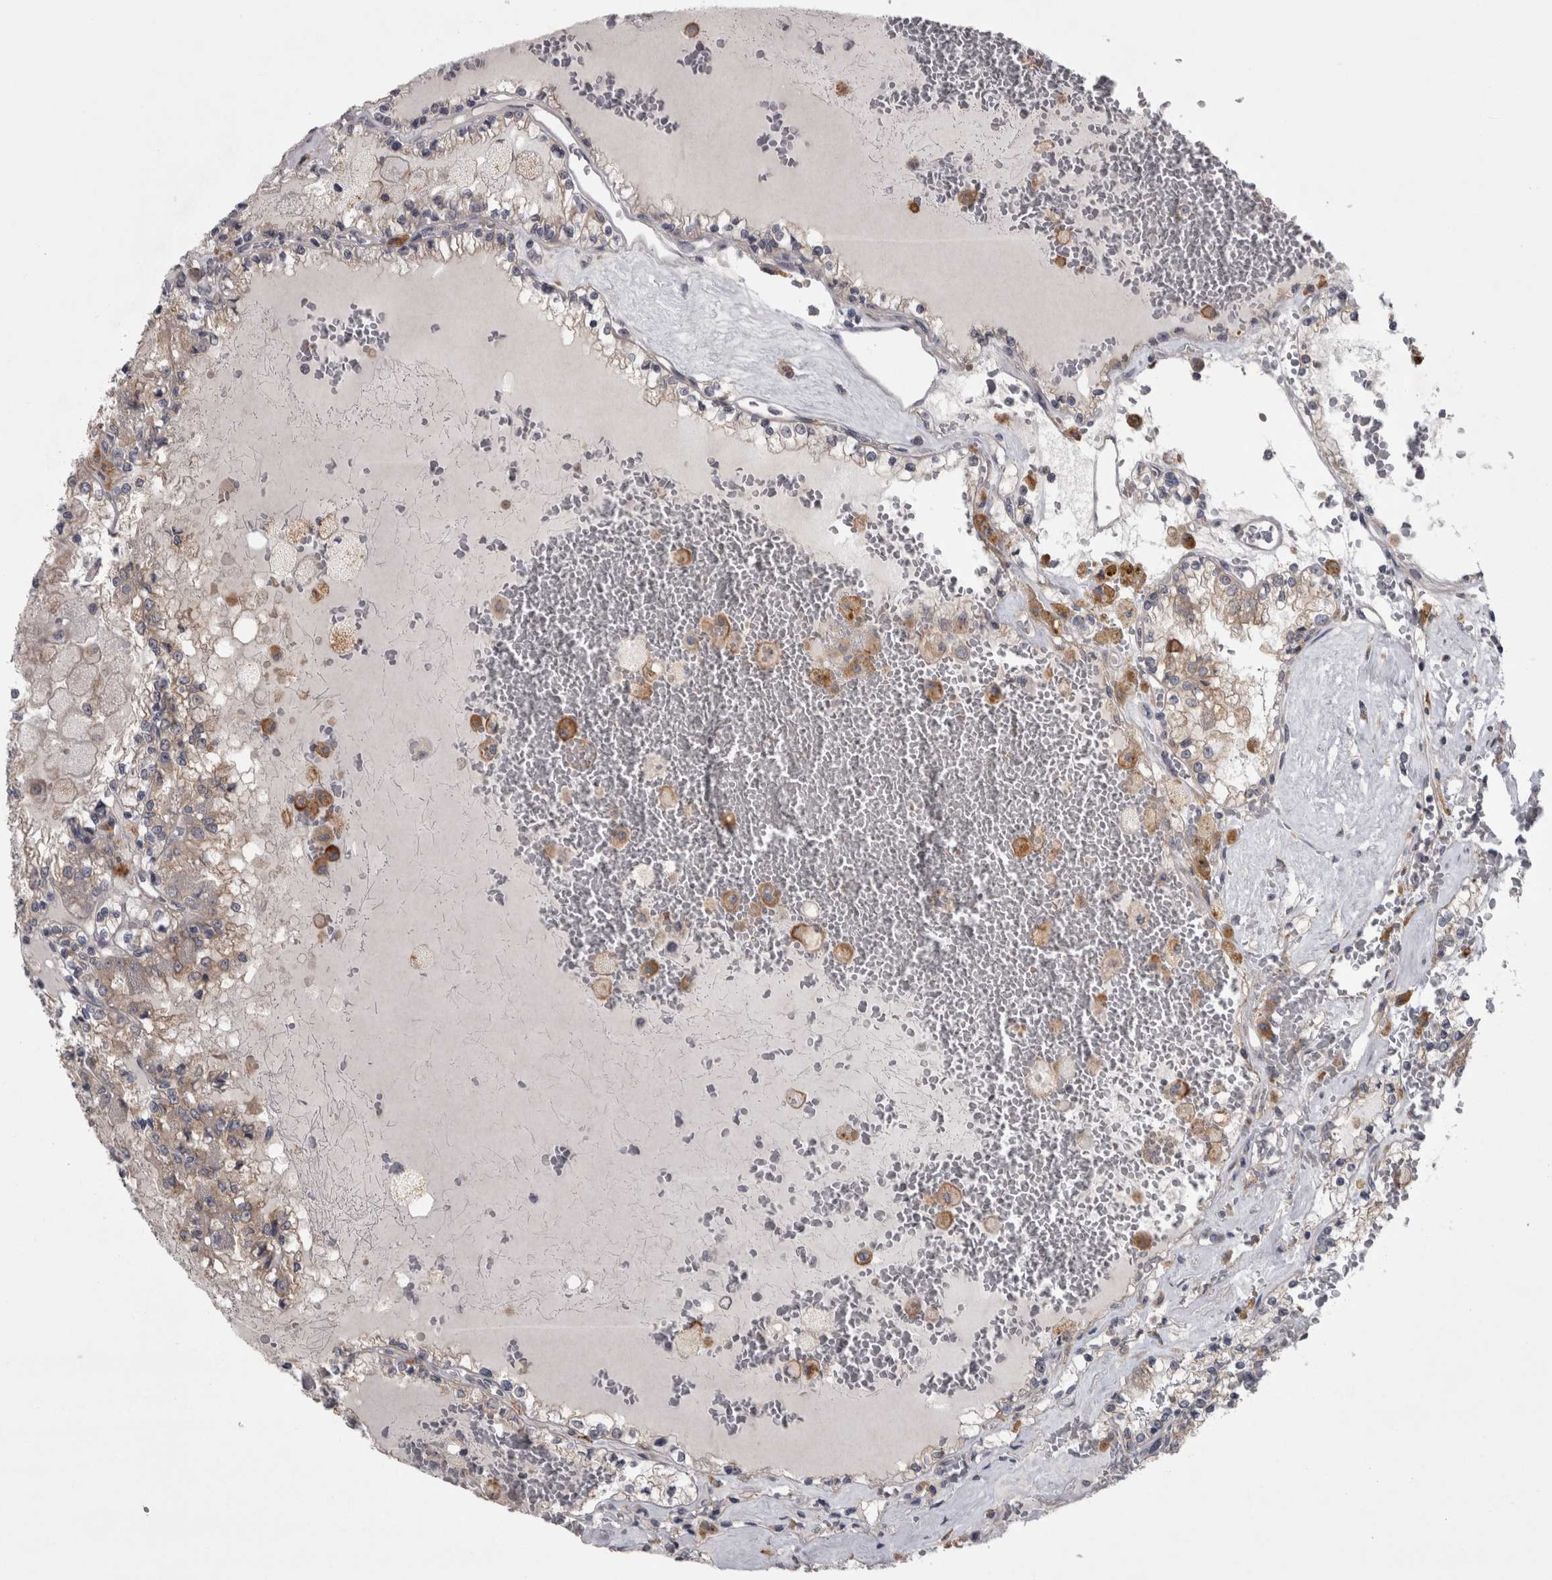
{"staining": {"intensity": "weak", "quantity": "<25%", "location": "cytoplasmic/membranous"}, "tissue": "renal cancer", "cell_type": "Tumor cells", "image_type": "cancer", "snomed": [{"axis": "morphology", "description": "Adenocarcinoma, NOS"}, {"axis": "topography", "description": "Kidney"}], "caption": "DAB immunohistochemical staining of renal cancer (adenocarcinoma) displays no significant expression in tumor cells.", "gene": "PRKCI", "patient": {"sex": "female", "age": 56}}